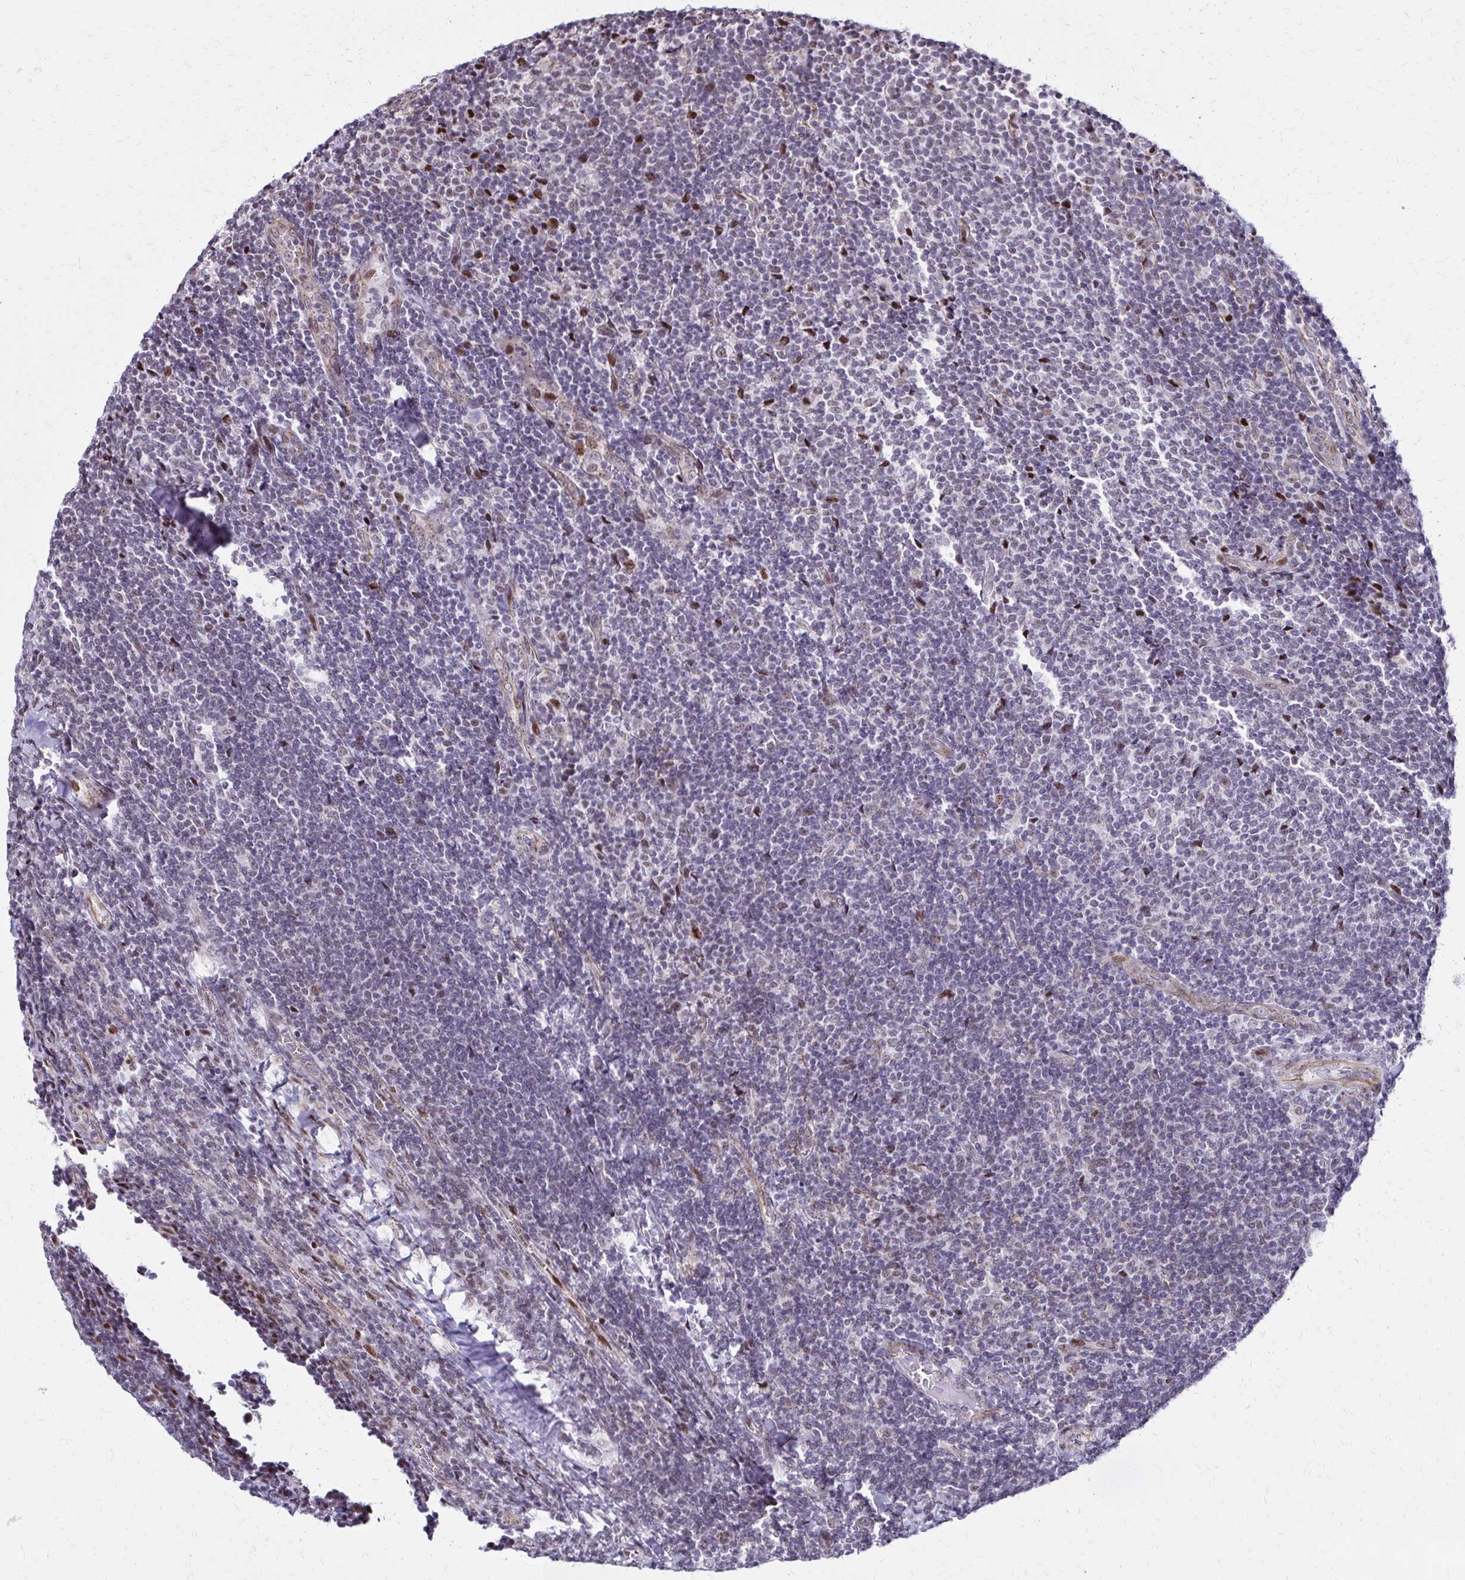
{"staining": {"intensity": "negative", "quantity": "none", "location": "none"}, "tissue": "lymphoma", "cell_type": "Tumor cells", "image_type": "cancer", "snomed": [{"axis": "morphology", "description": "Malignant lymphoma, non-Hodgkin's type, Low grade"}, {"axis": "topography", "description": "Lymph node"}], "caption": "Immunohistochemical staining of lymphoma reveals no significant expression in tumor cells. Nuclei are stained in blue.", "gene": "TOB1", "patient": {"sex": "male", "age": 52}}